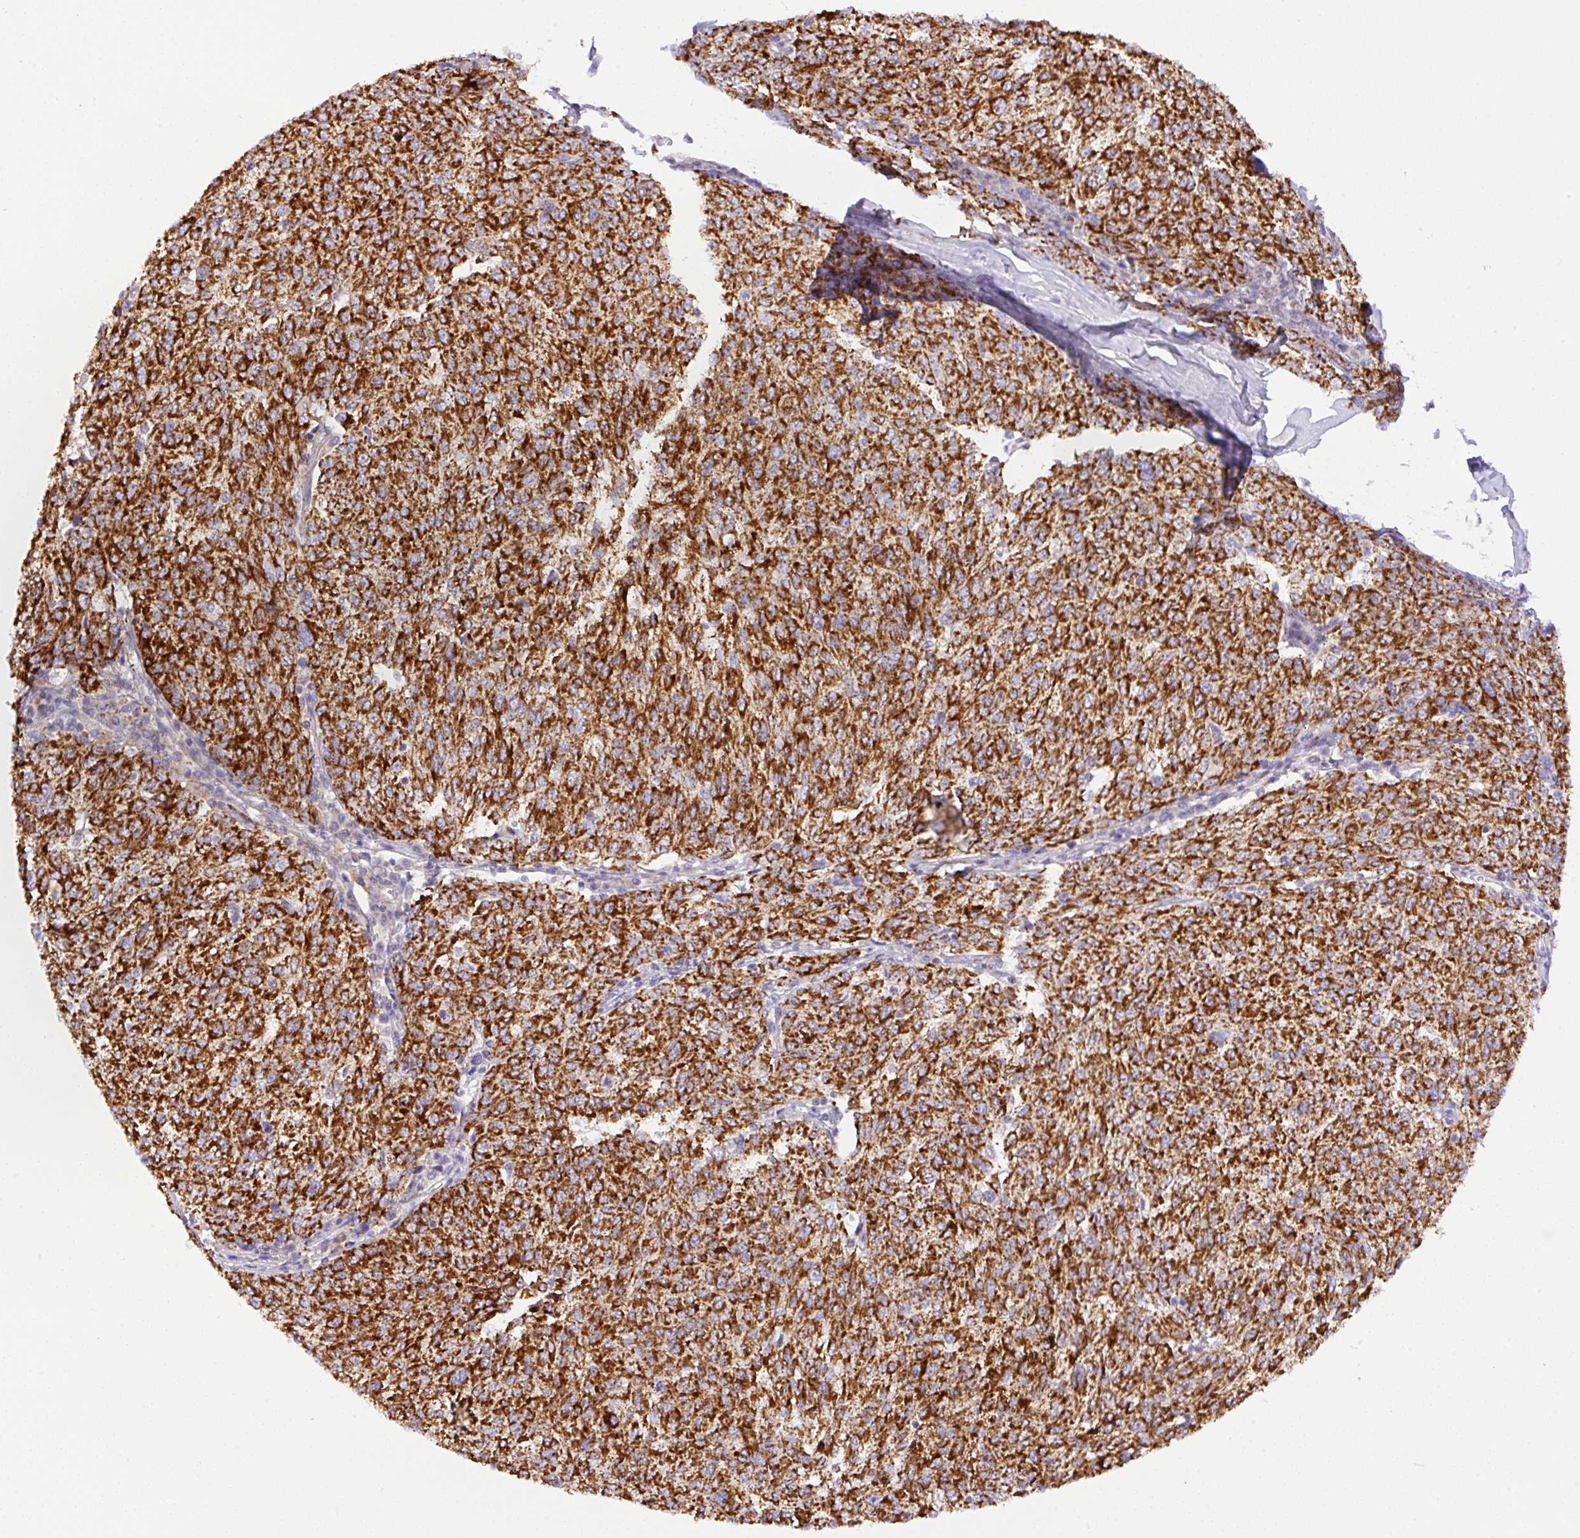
{"staining": {"intensity": "strong", "quantity": ">75%", "location": "cytoplasmic/membranous"}, "tissue": "melanoma", "cell_type": "Tumor cells", "image_type": "cancer", "snomed": [{"axis": "morphology", "description": "Malignant melanoma, NOS"}, {"axis": "topography", "description": "Skin"}], "caption": "Immunohistochemistry (IHC) histopathology image of neoplastic tissue: human melanoma stained using IHC exhibits high levels of strong protein expression localized specifically in the cytoplasmic/membranous of tumor cells, appearing as a cytoplasmic/membranous brown color.", "gene": "NF1", "patient": {"sex": "female", "age": 72}}